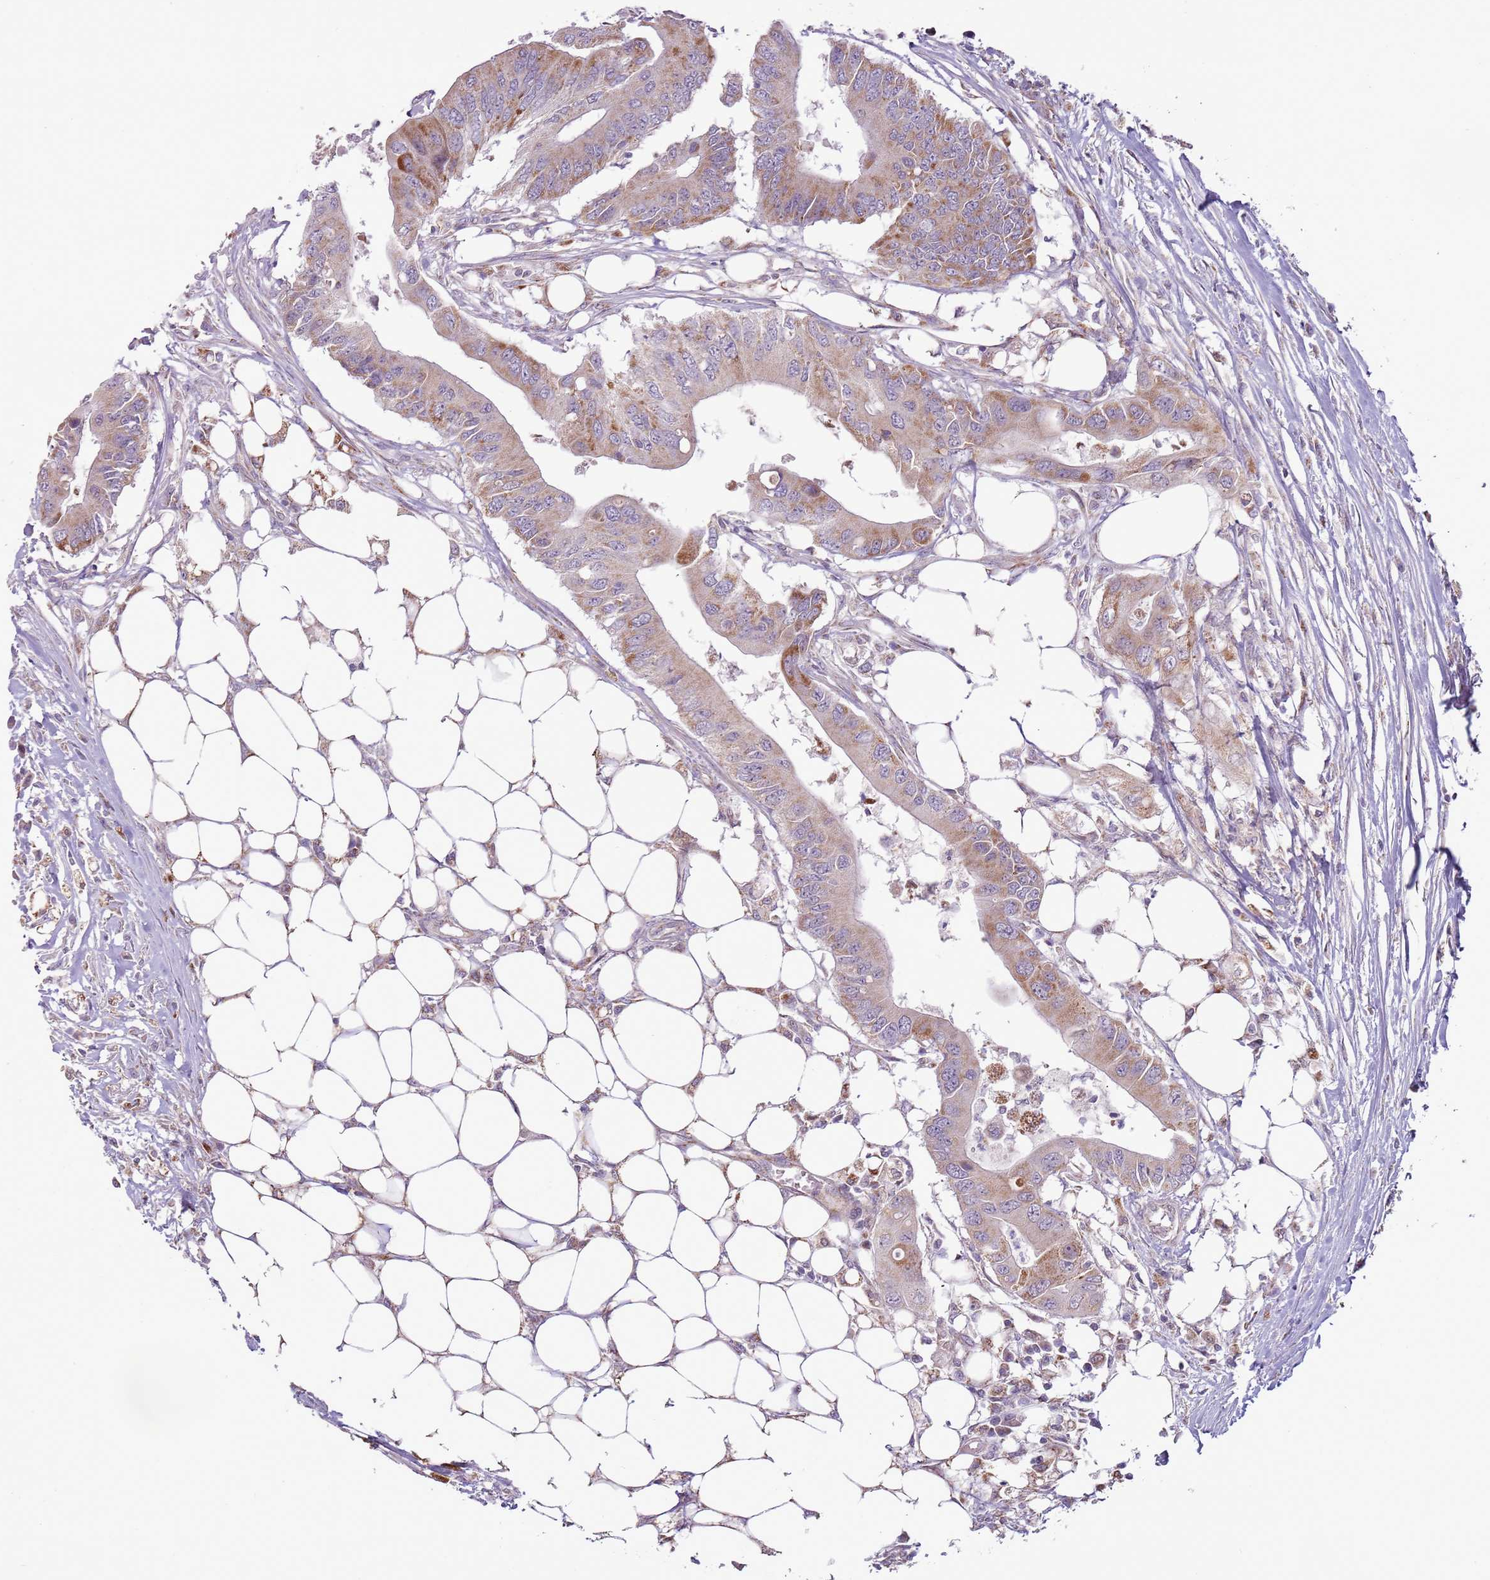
{"staining": {"intensity": "moderate", "quantity": "25%-75%", "location": "cytoplasmic/membranous"}, "tissue": "colorectal cancer", "cell_type": "Tumor cells", "image_type": "cancer", "snomed": [{"axis": "morphology", "description": "Adenocarcinoma, NOS"}, {"axis": "topography", "description": "Colon"}], "caption": "Immunohistochemical staining of colorectal cancer (adenocarcinoma) exhibits medium levels of moderate cytoplasmic/membranous protein expression in about 25%-75% of tumor cells. Using DAB (brown) and hematoxylin (blue) stains, captured at high magnification using brightfield microscopy.", "gene": "MLLT11", "patient": {"sex": "male", "age": 71}}